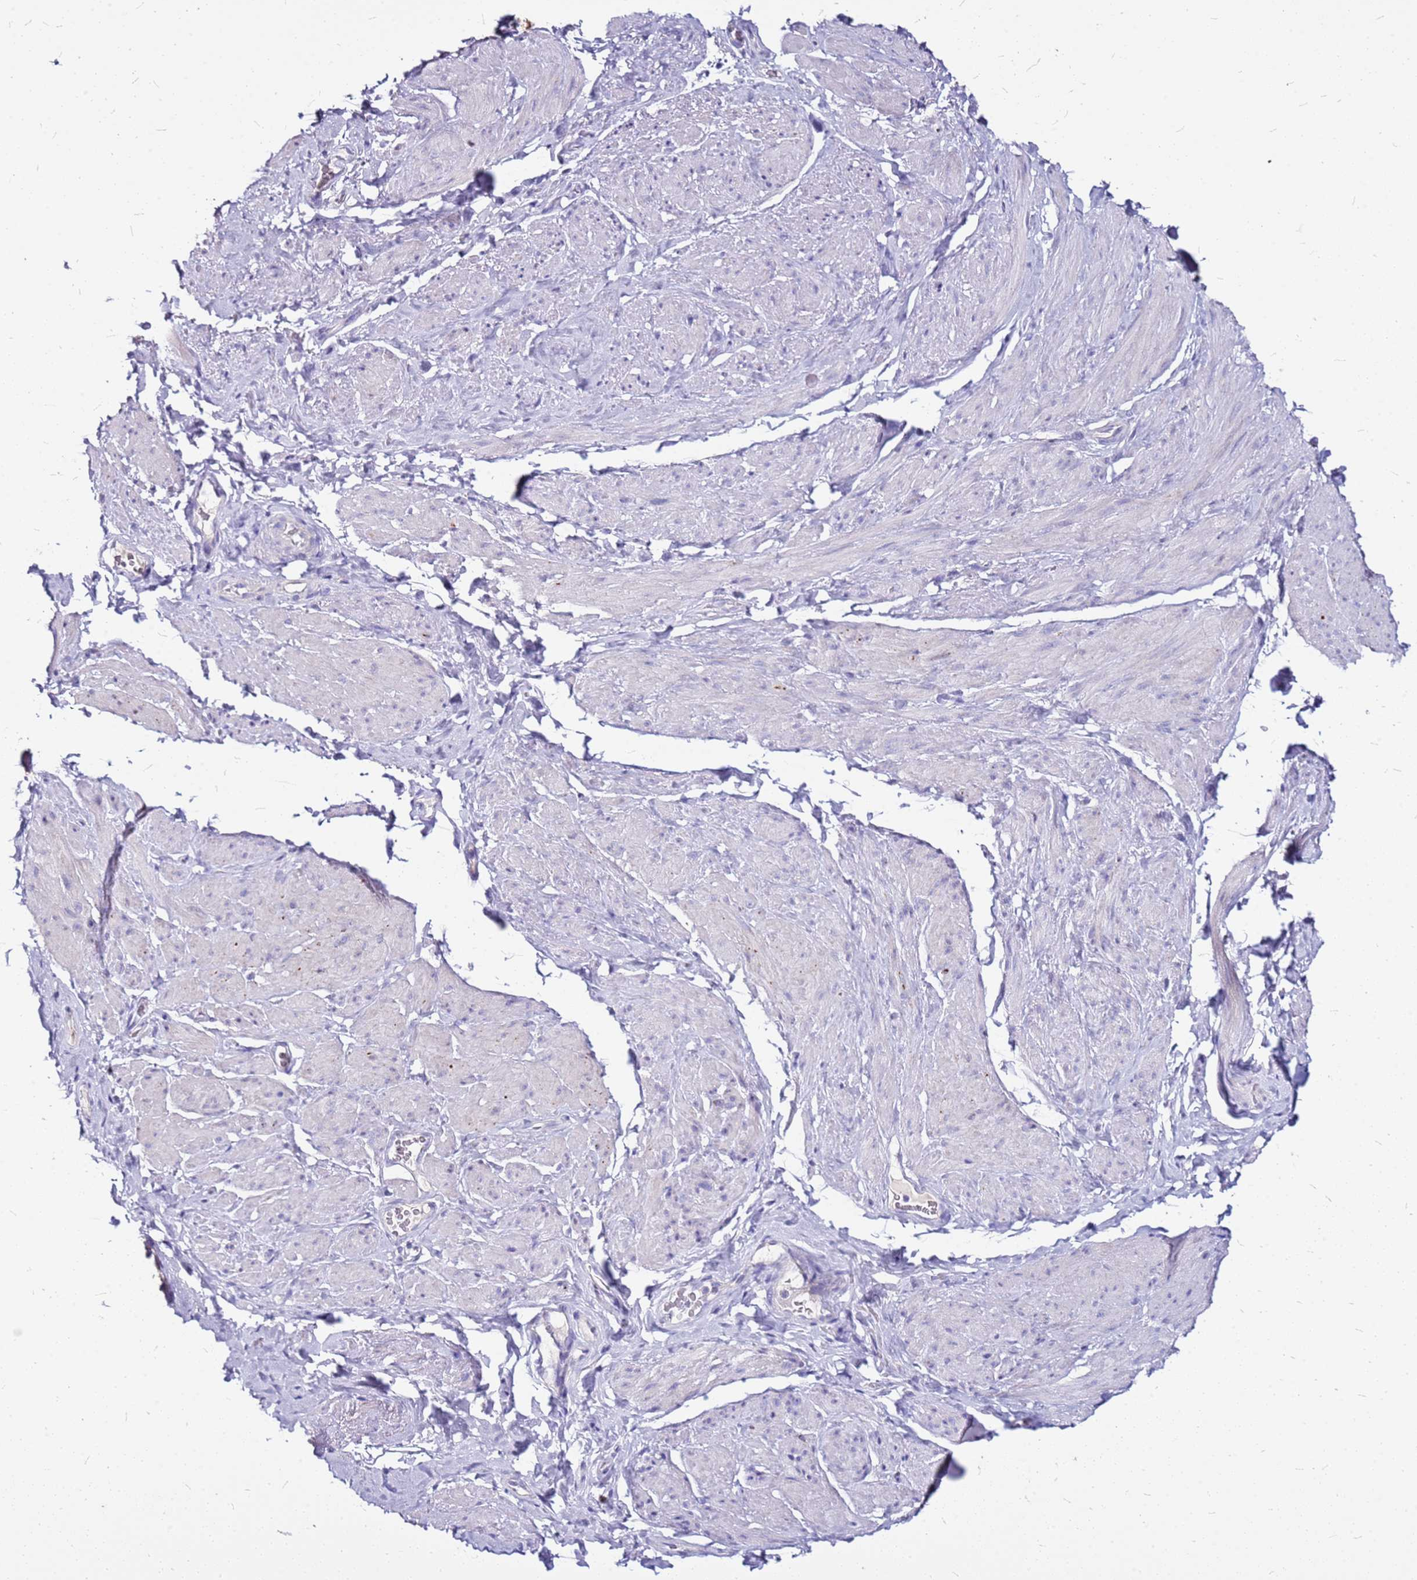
{"staining": {"intensity": "negative", "quantity": "none", "location": "none"}, "tissue": "smooth muscle", "cell_type": "Smooth muscle cells", "image_type": "normal", "snomed": [{"axis": "morphology", "description": "Normal tissue, NOS"}, {"axis": "topography", "description": "Smooth muscle"}, {"axis": "topography", "description": "Peripheral nerve tissue"}], "caption": "An immunohistochemistry image of benign smooth muscle is shown. There is no staining in smooth muscle cells of smooth muscle.", "gene": "CASD1", "patient": {"sex": "male", "age": 69}}